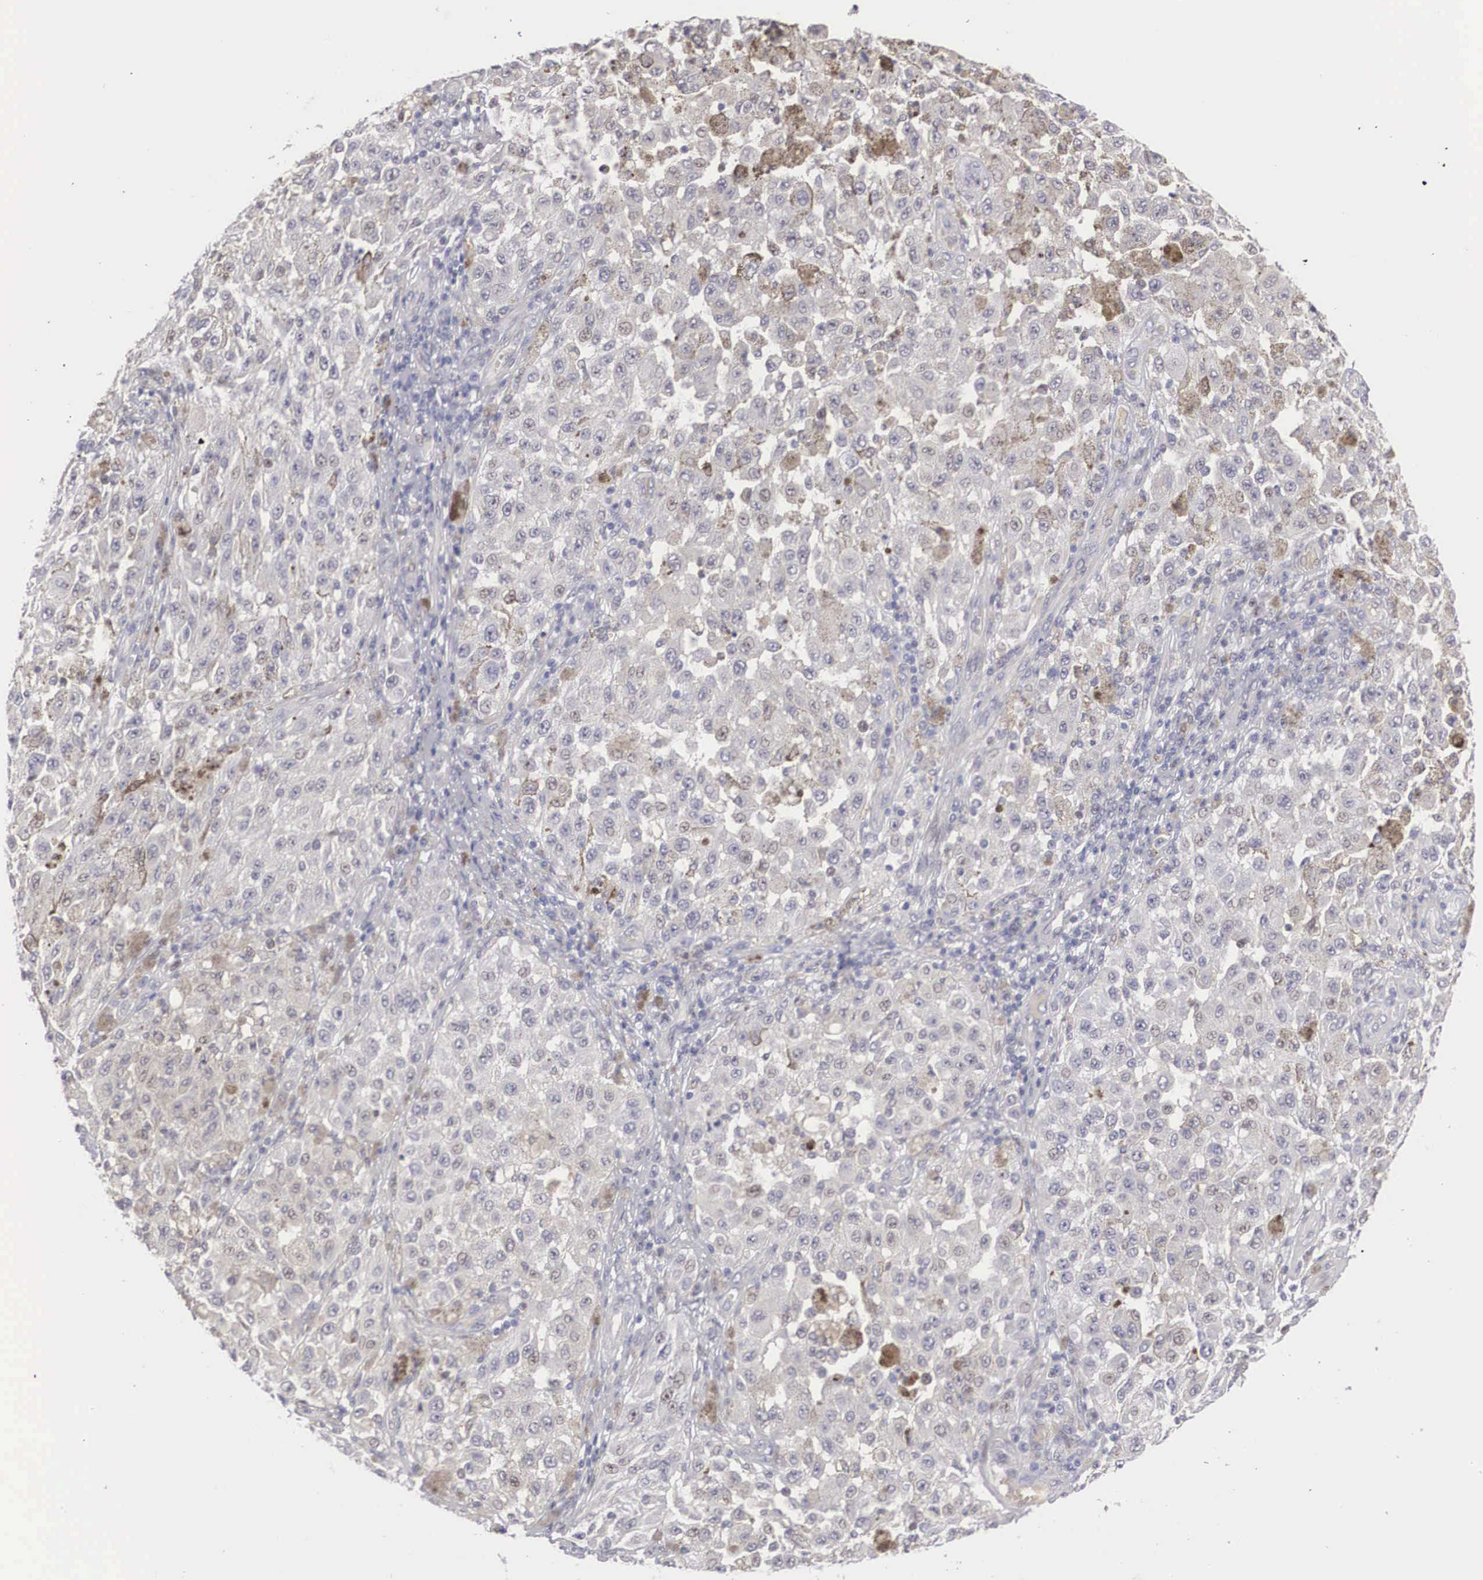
{"staining": {"intensity": "weak", "quantity": "<25%", "location": "nuclear"}, "tissue": "melanoma", "cell_type": "Tumor cells", "image_type": "cancer", "snomed": [{"axis": "morphology", "description": "Malignant melanoma, NOS"}, {"axis": "topography", "description": "Skin"}], "caption": "Tumor cells are negative for brown protein staining in malignant melanoma. (Stains: DAB immunohistochemistry (IHC) with hematoxylin counter stain, Microscopy: brightfield microscopy at high magnification).", "gene": "RBPJ", "patient": {"sex": "female", "age": 64}}